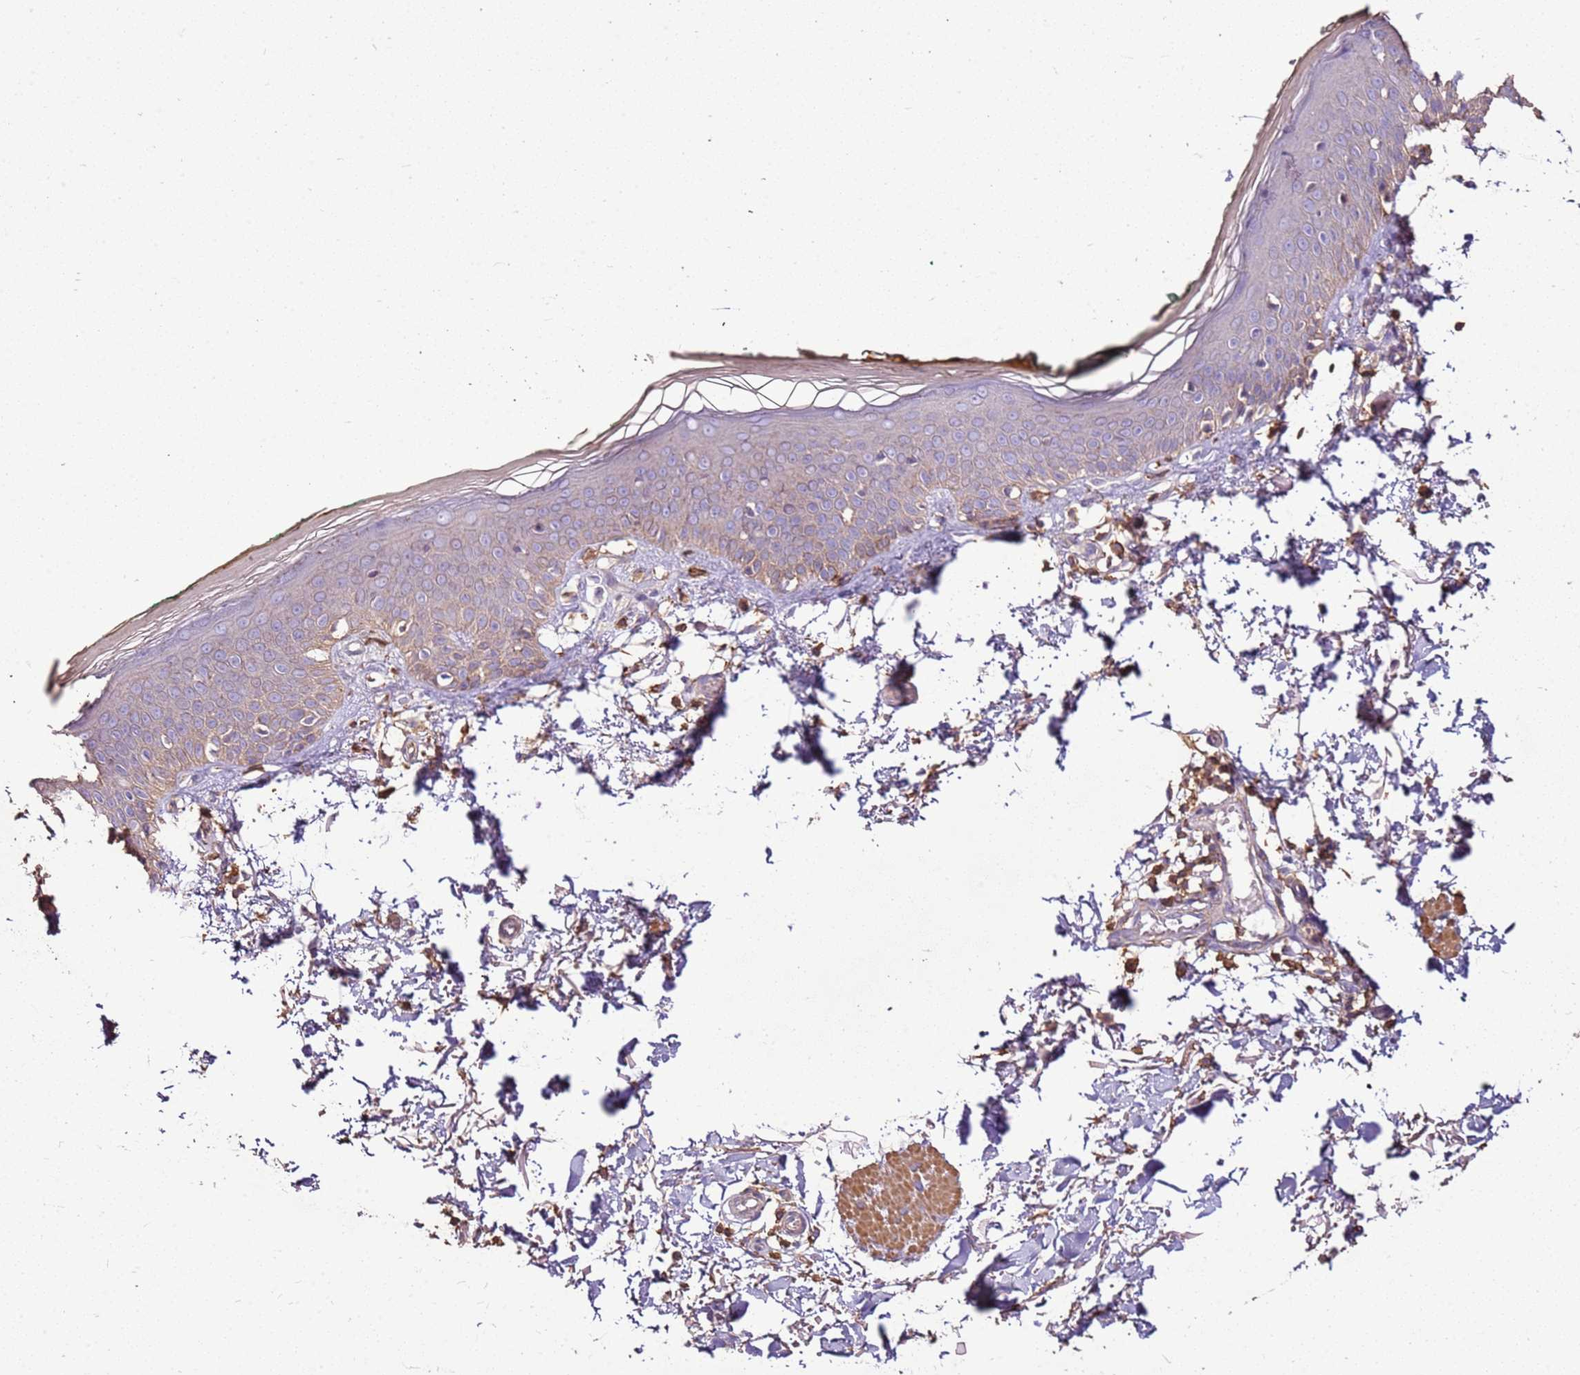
{"staining": {"intensity": "weak", "quantity": ">75%", "location": "cytoplasmic/membranous"}, "tissue": "skin", "cell_type": "Fibroblasts", "image_type": "normal", "snomed": [{"axis": "morphology", "description": "Normal tissue, NOS"}, {"axis": "topography", "description": "Skin"}], "caption": "The histopathology image demonstrates staining of unremarkable skin, revealing weak cytoplasmic/membranous protein expression (brown color) within fibroblasts.", "gene": "ARL10", "patient": {"sex": "male", "age": 62}}